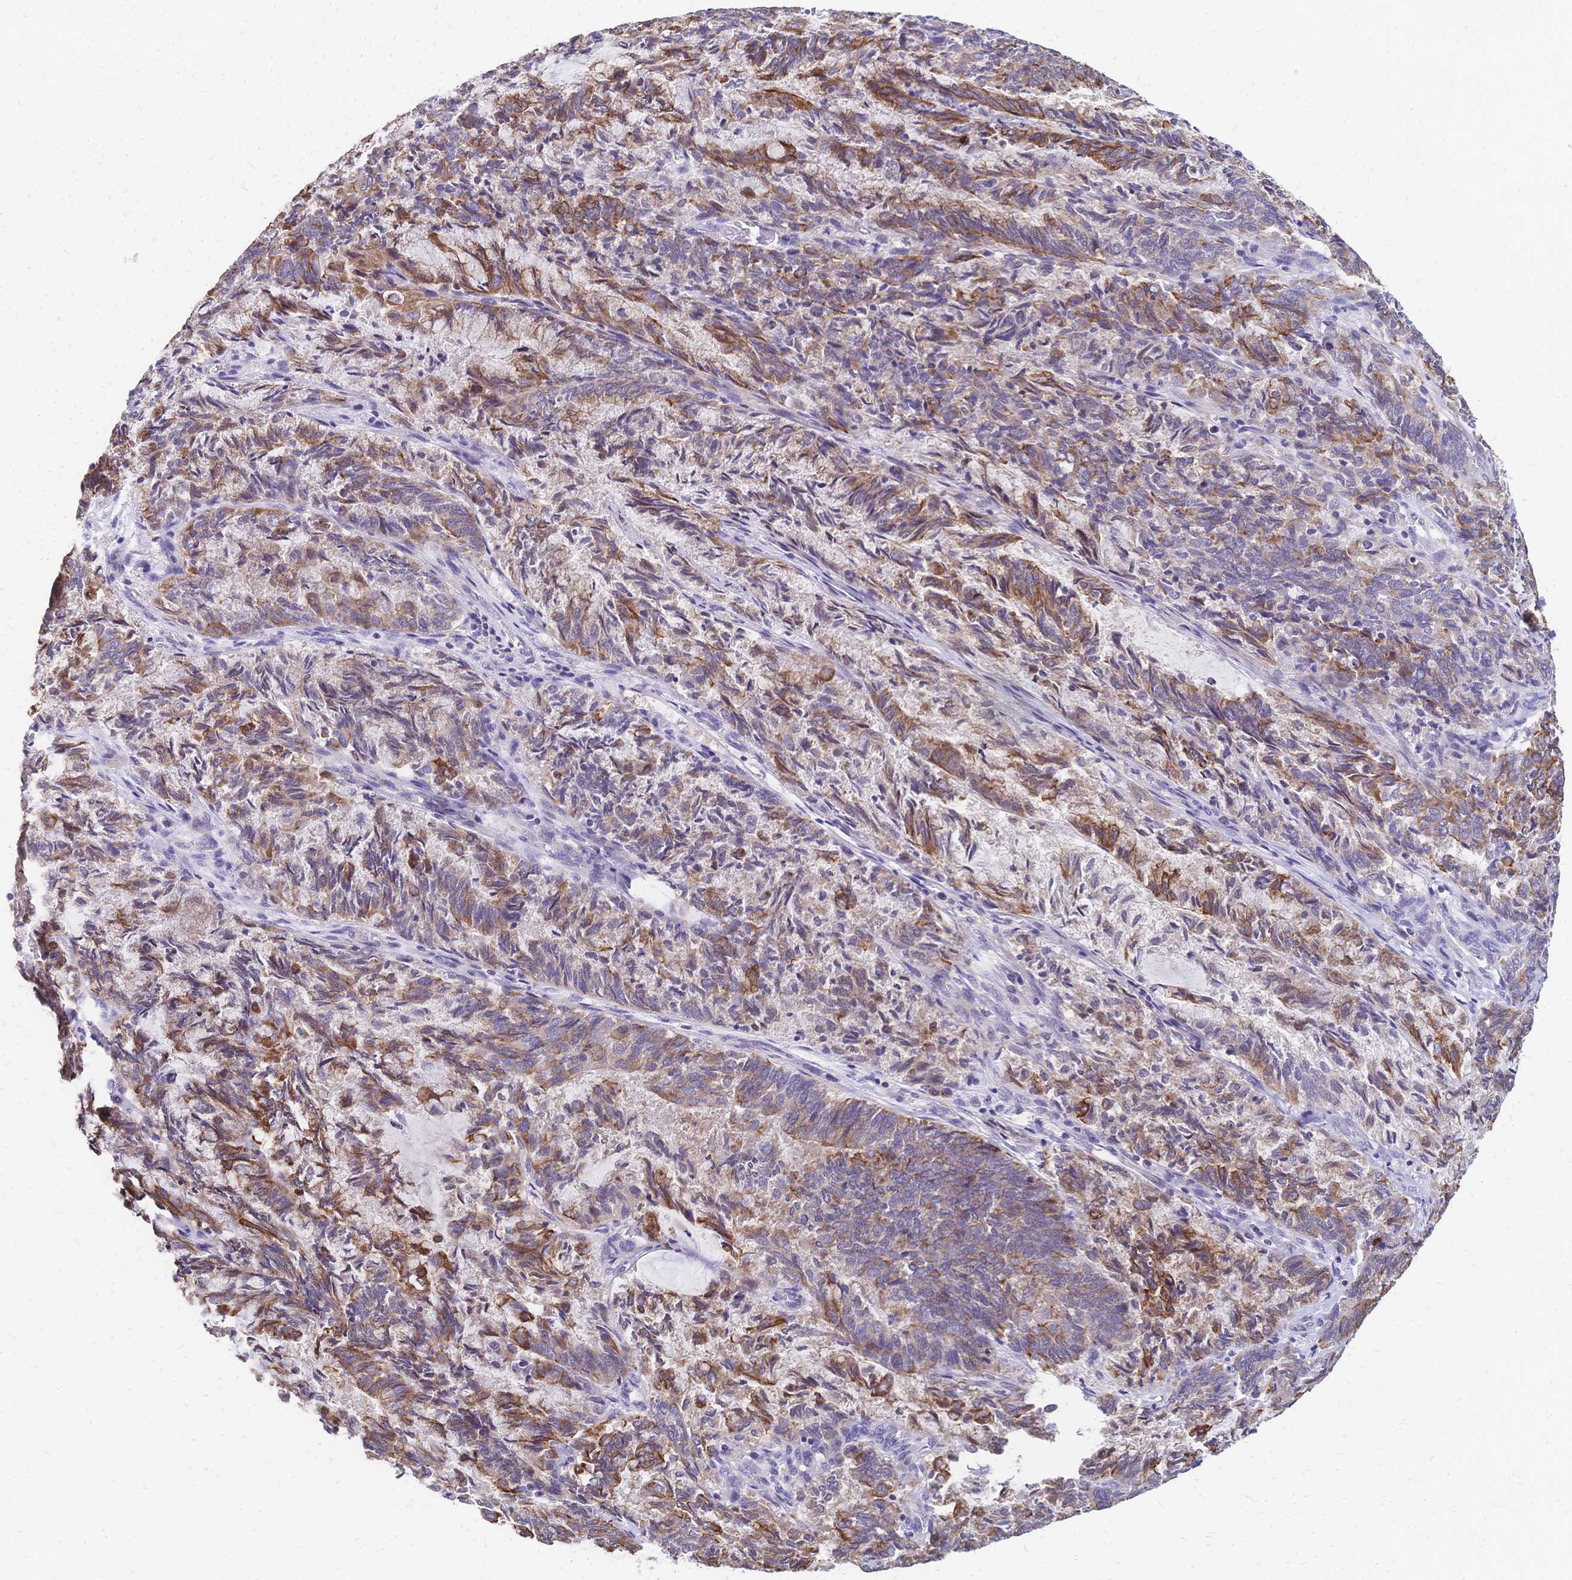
{"staining": {"intensity": "moderate", "quantity": ">75%", "location": "cytoplasmic/membranous"}, "tissue": "endometrial cancer", "cell_type": "Tumor cells", "image_type": "cancer", "snomed": [{"axis": "morphology", "description": "Adenocarcinoma, NOS"}, {"axis": "topography", "description": "Endometrium"}], "caption": "Human endometrial adenocarcinoma stained with a brown dye displays moderate cytoplasmic/membranous positive positivity in about >75% of tumor cells.", "gene": "DTNB", "patient": {"sex": "female", "age": 80}}